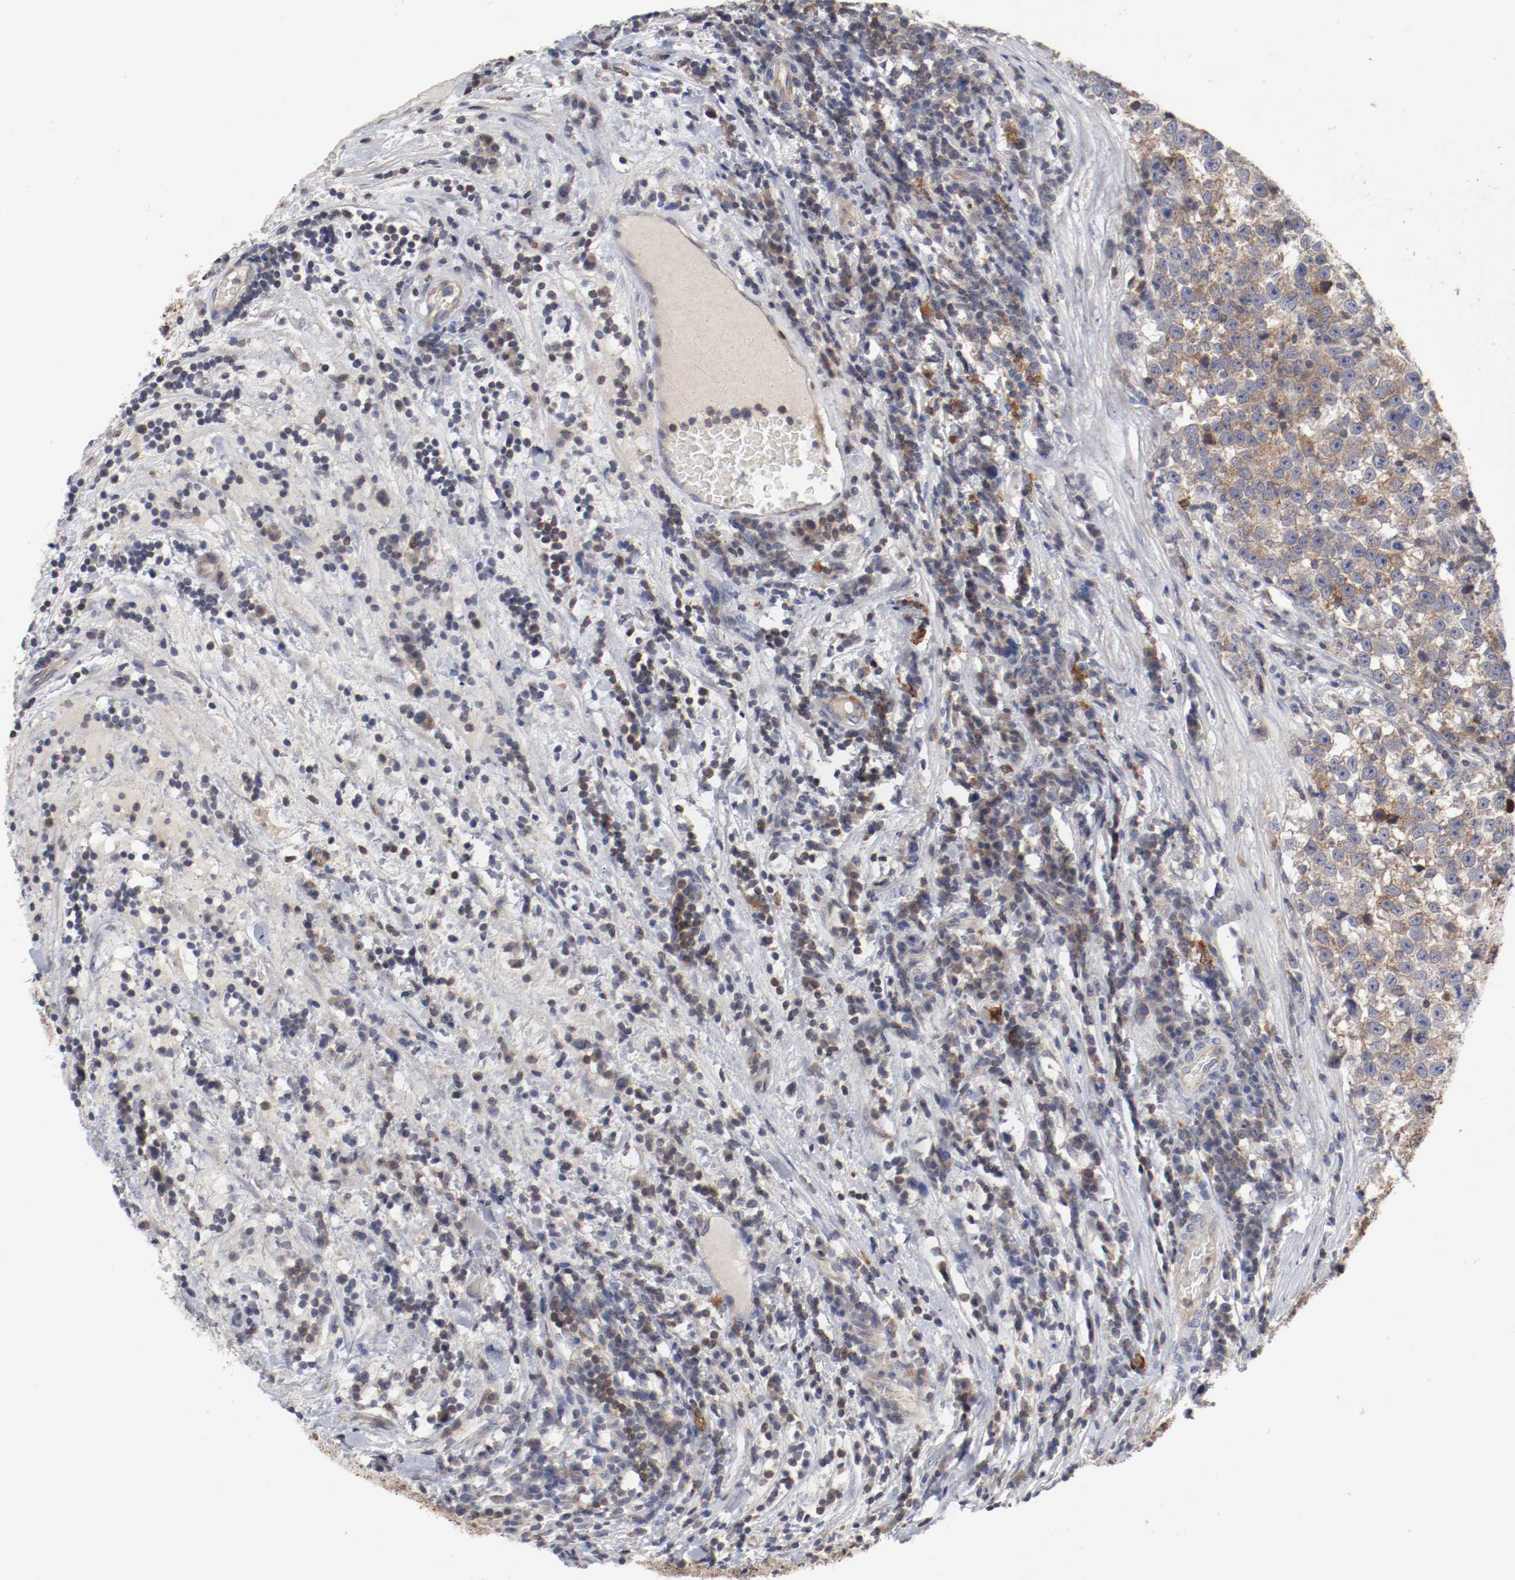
{"staining": {"intensity": "weak", "quantity": "25%-75%", "location": "cytoplasmic/membranous"}, "tissue": "testis cancer", "cell_type": "Tumor cells", "image_type": "cancer", "snomed": [{"axis": "morphology", "description": "Seminoma, NOS"}, {"axis": "topography", "description": "Testis"}], "caption": "This image displays IHC staining of human testis cancer, with low weak cytoplasmic/membranous positivity in approximately 25%-75% of tumor cells.", "gene": "CBL", "patient": {"sex": "male", "age": 43}}